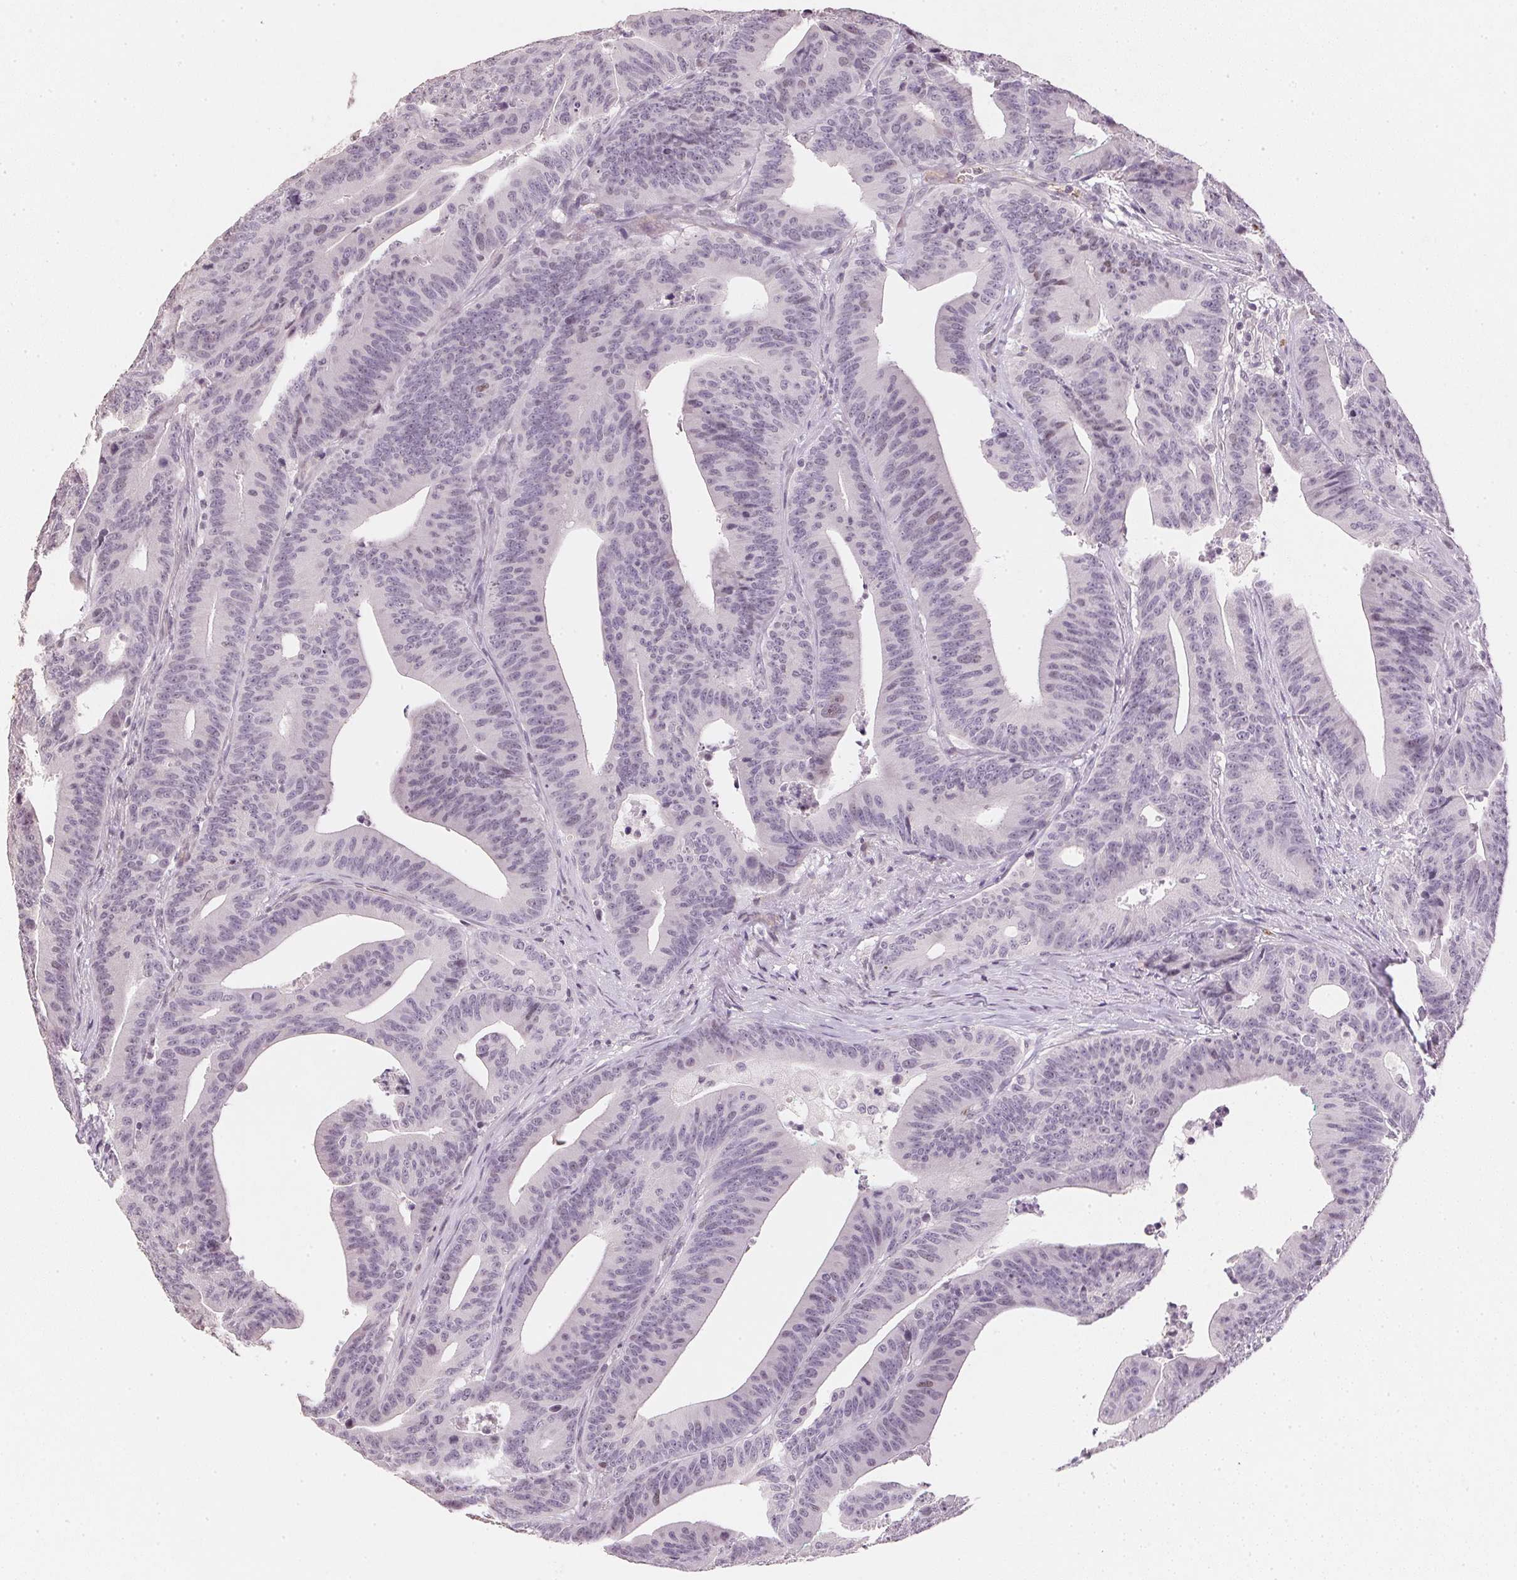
{"staining": {"intensity": "negative", "quantity": "none", "location": "none"}, "tissue": "colorectal cancer", "cell_type": "Tumor cells", "image_type": "cancer", "snomed": [{"axis": "morphology", "description": "Adenocarcinoma, NOS"}, {"axis": "topography", "description": "Colon"}], "caption": "A high-resolution micrograph shows IHC staining of colorectal cancer (adenocarcinoma), which reveals no significant staining in tumor cells.", "gene": "SMTN", "patient": {"sex": "female", "age": 78}}